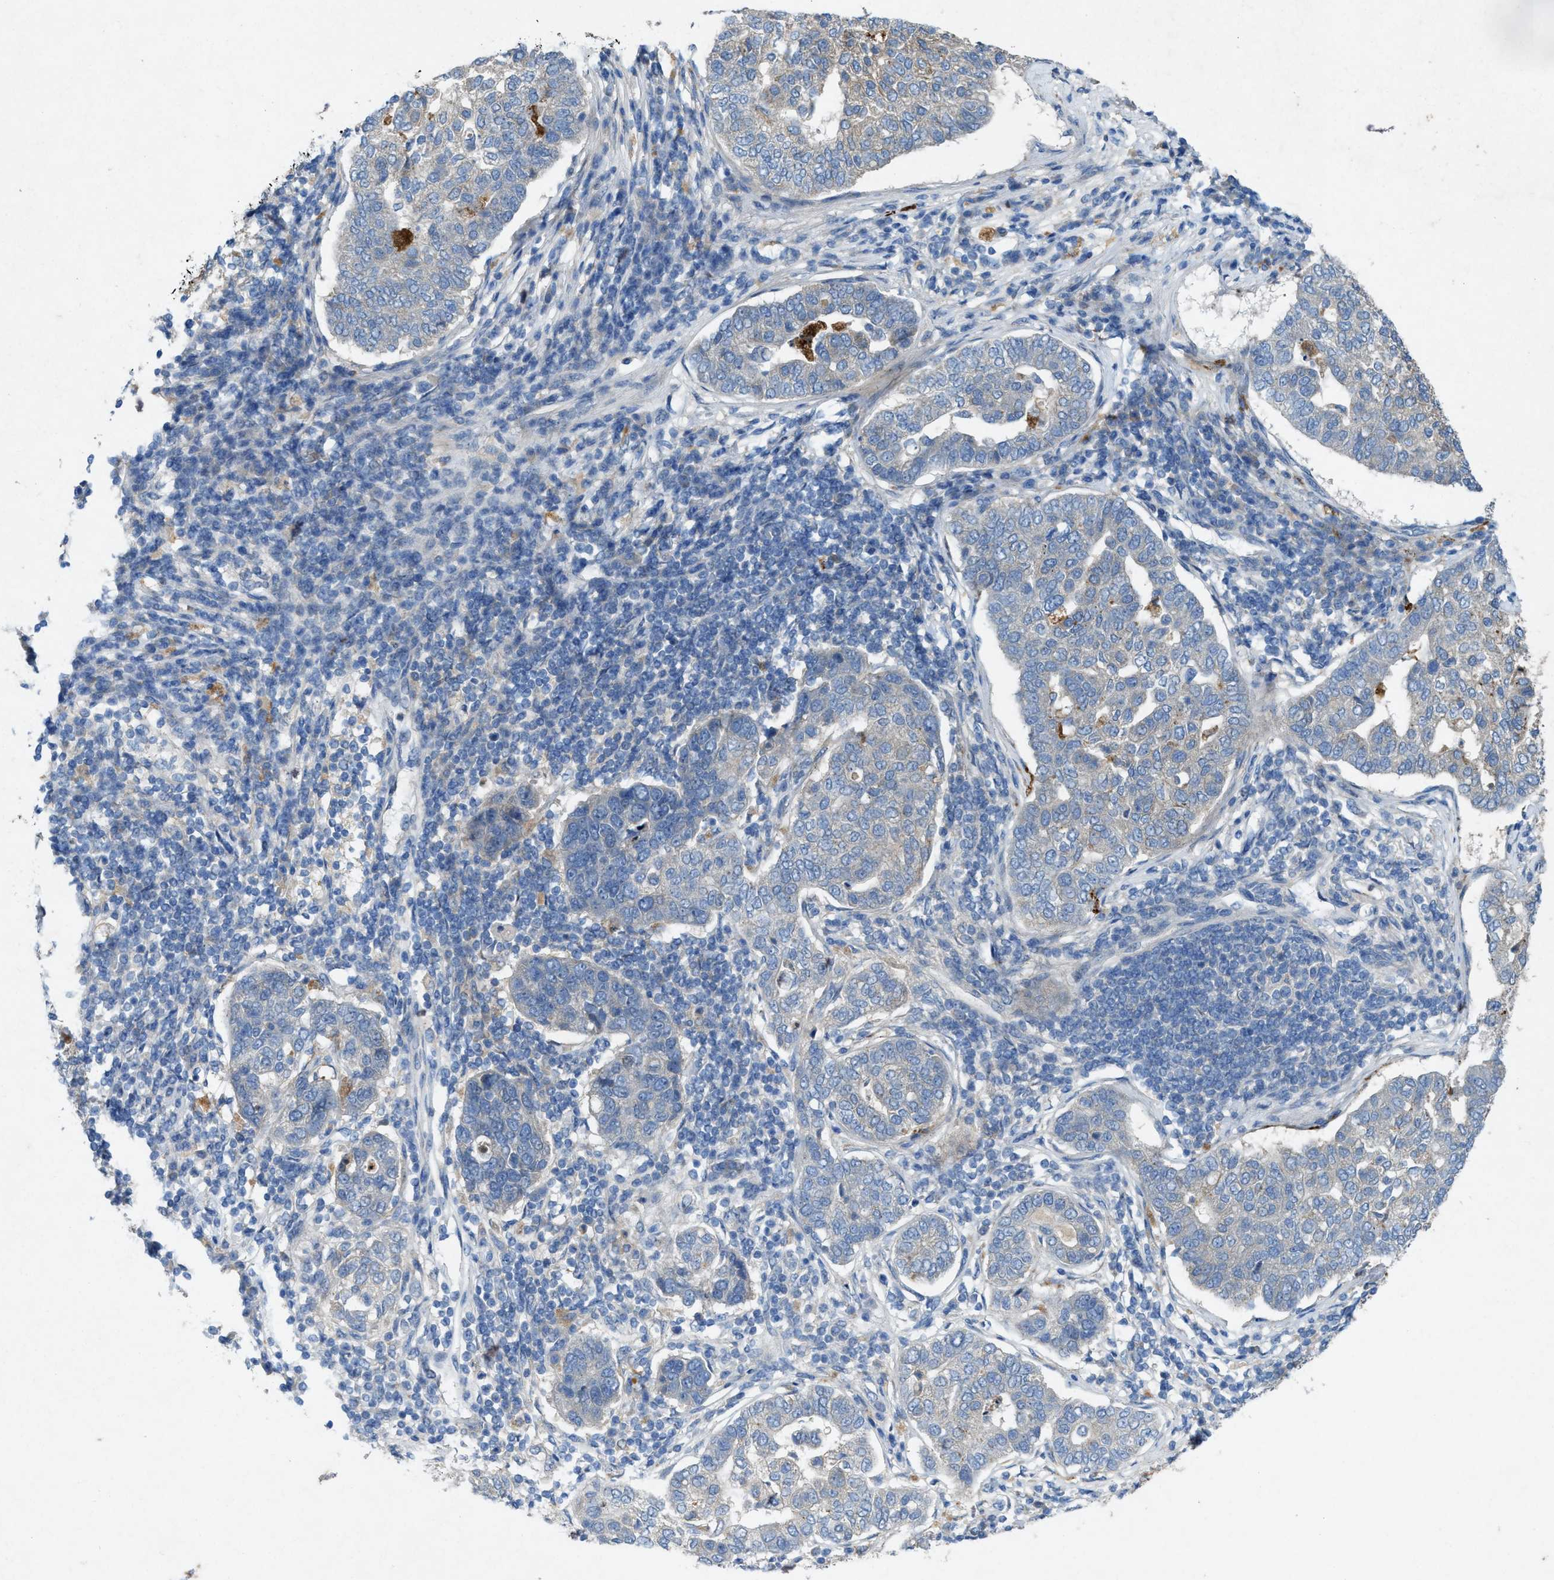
{"staining": {"intensity": "weak", "quantity": "<25%", "location": "cytoplasmic/membranous"}, "tissue": "pancreatic cancer", "cell_type": "Tumor cells", "image_type": "cancer", "snomed": [{"axis": "morphology", "description": "Adenocarcinoma, NOS"}, {"axis": "topography", "description": "Pancreas"}], "caption": "Immunohistochemistry (IHC) of pancreatic adenocarcinoma exhibits no expression in tumor cells.", "gene": "URGCP", "patient": {"sex": "female", "age": 61}}